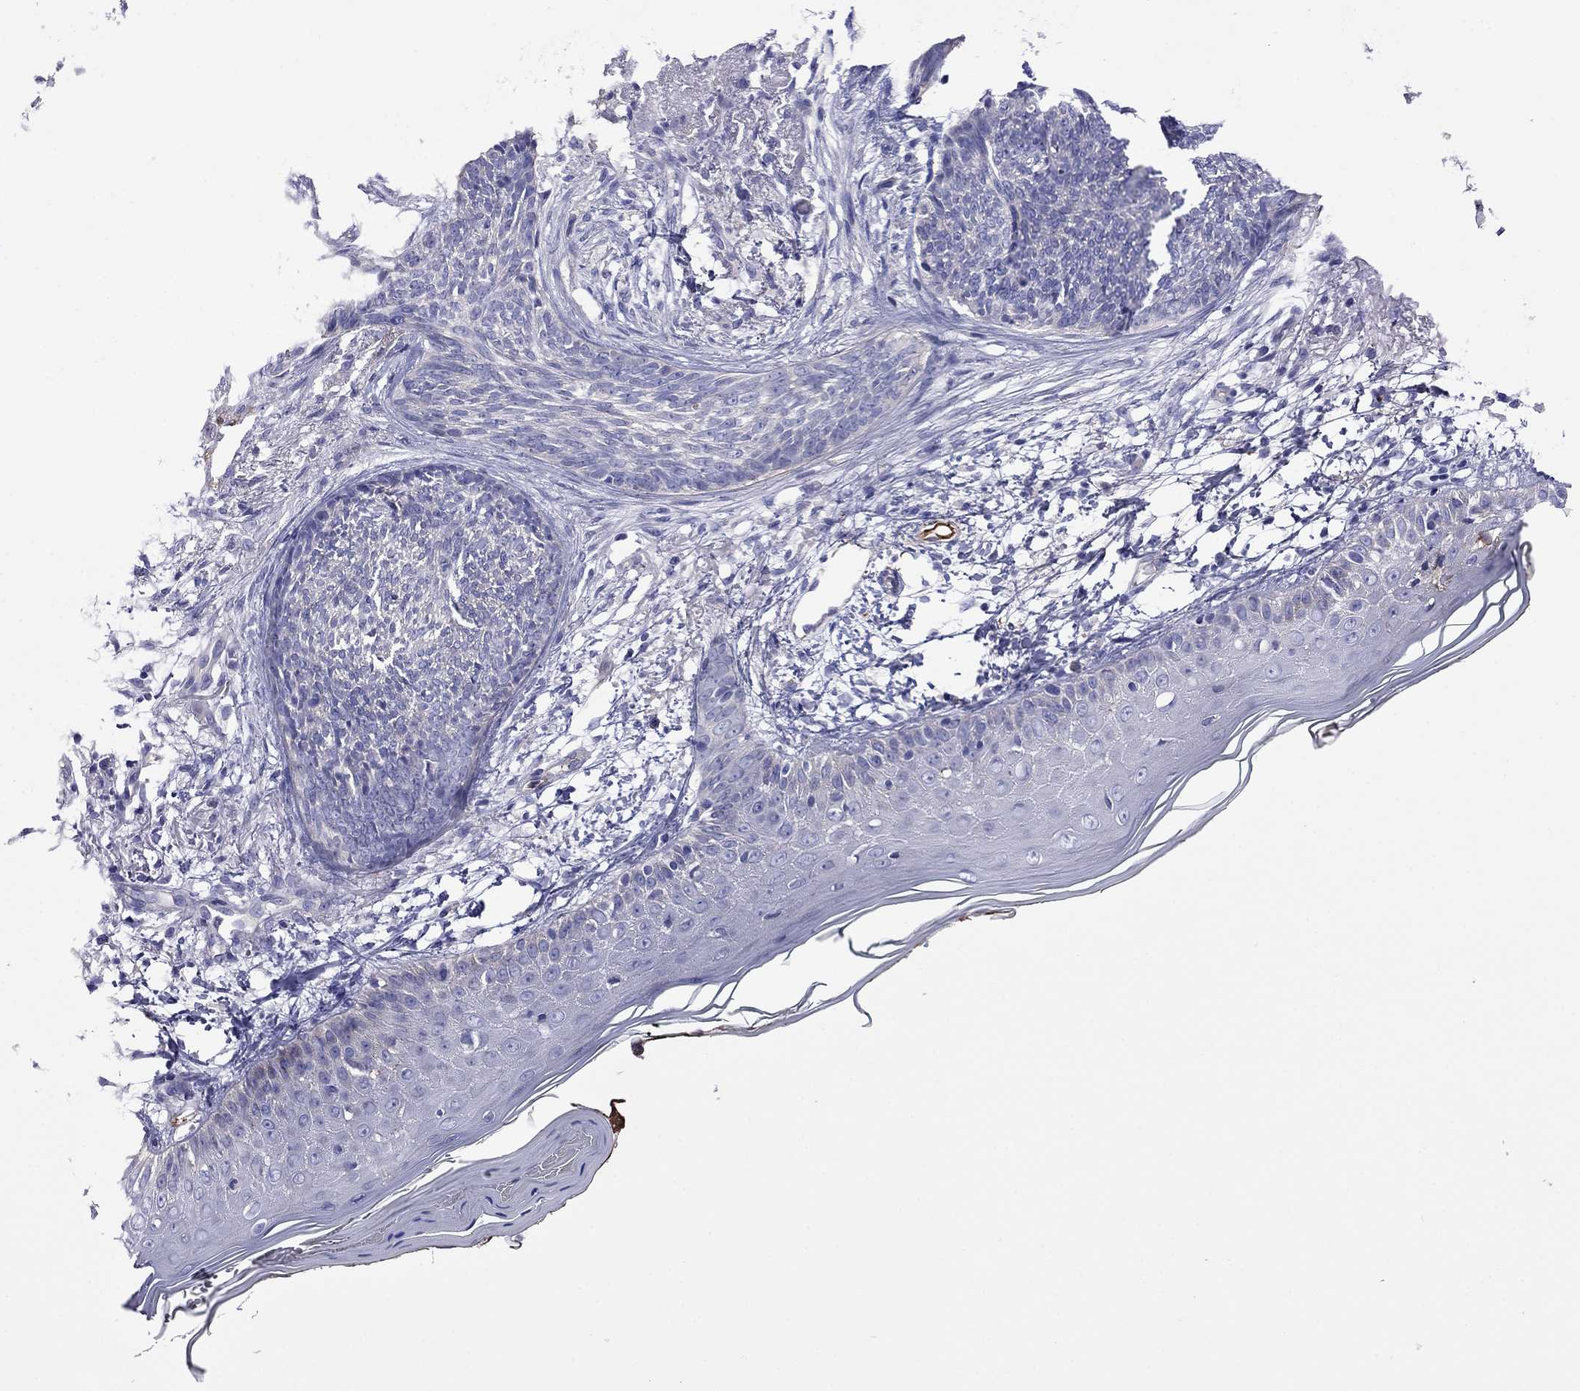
{"staining": {"intensity": "negative", "quantity": "none", "location": "none"}, "tissue": "skin cancer", "cell_type": "Tumor cells", "image_type": "cancer", "snomed": [{"axis": "morphology", "description": "Normal tissue, NOS"}, {"axis": "morphology", "description": "Basal cell carcinoma"}, {"axis": "topography", "description": "Skin"}], "caption": "Tumor cells are negative for brown protein staining in skin basal cell carcinoma. (Stains: DAB IHC with hematoxylin counter stain, Microscopy: brightfield microscopy at high magnification).", "gene": "STAR", "patient": {"sex": "male", "age": 84}}